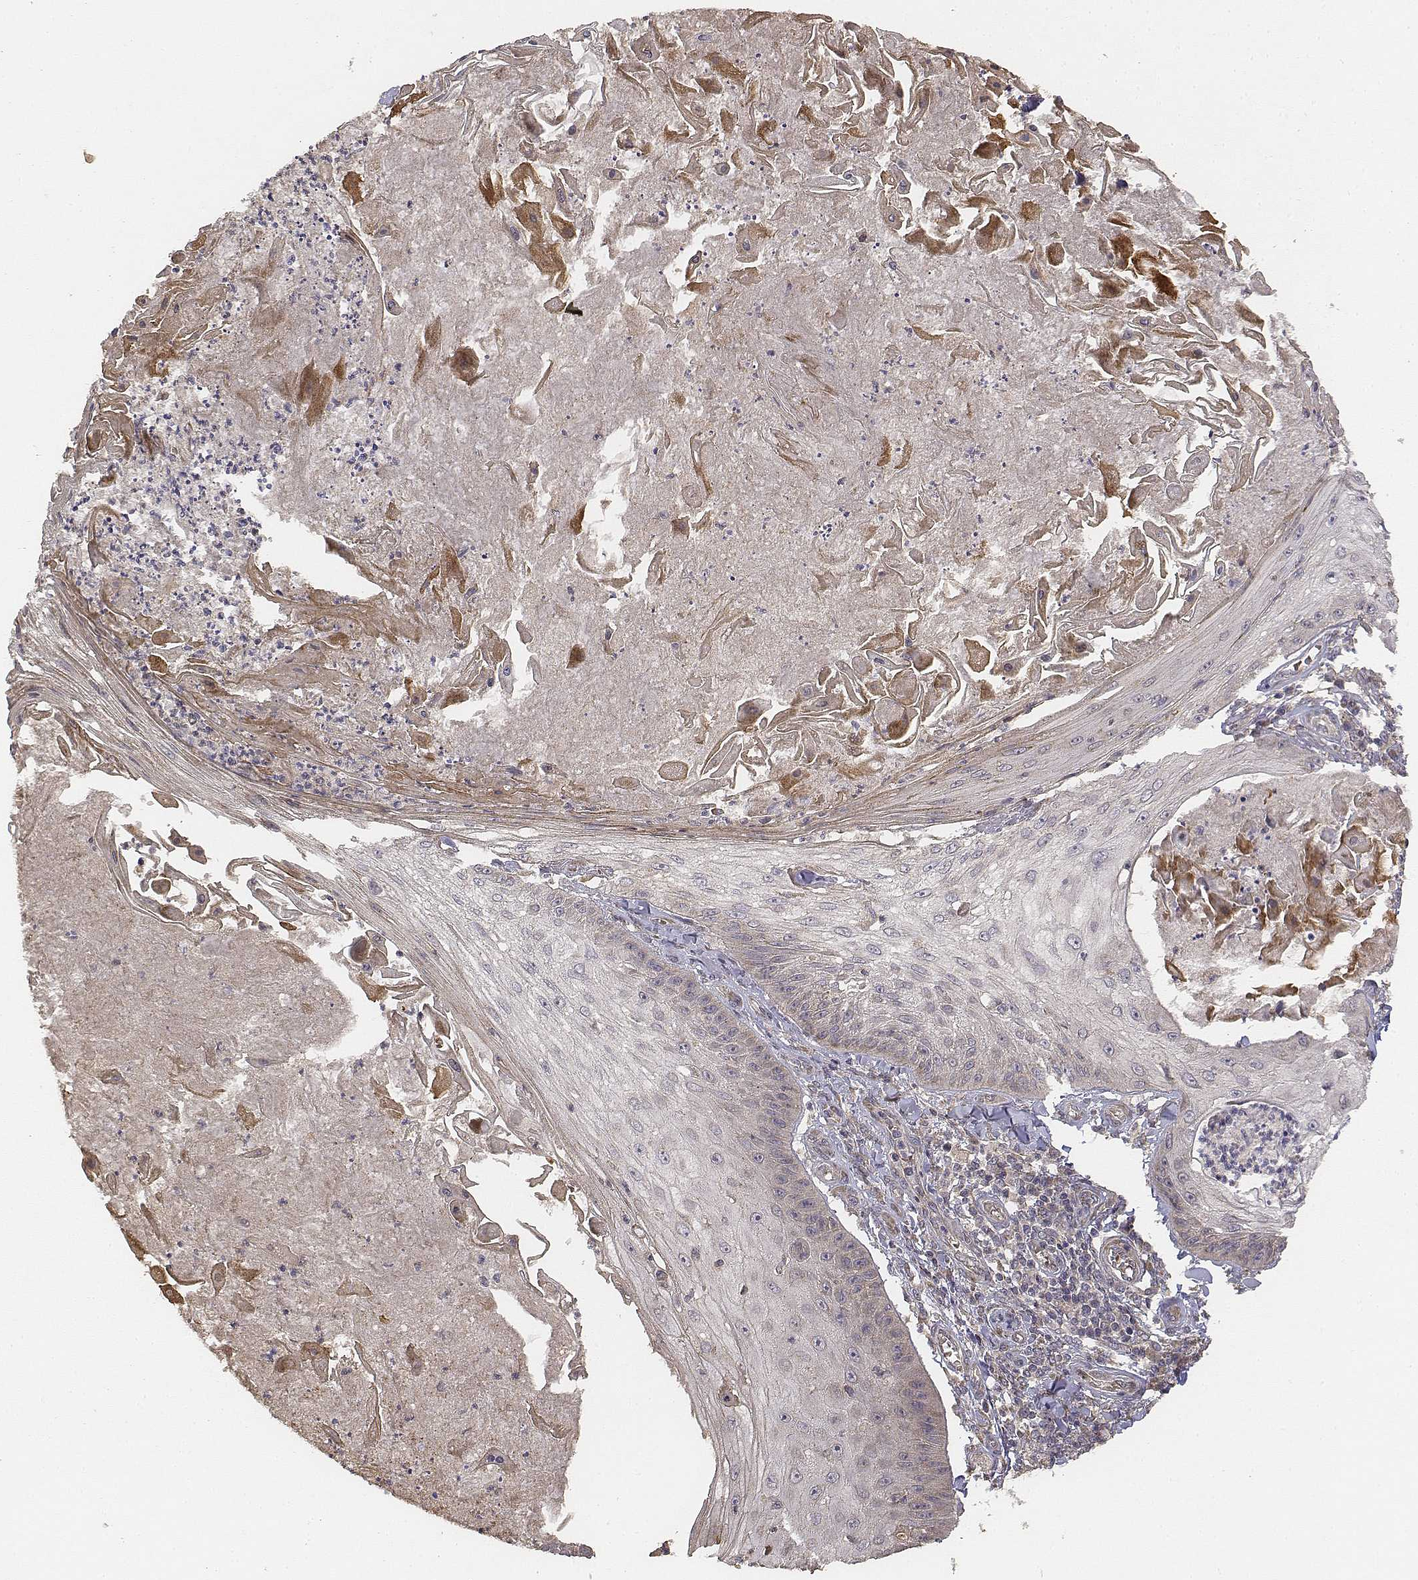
{"staining": {"intensity": "weak", "quantity": "<25%", "location": "cytoplasmic/membranous"}, "tissue": "skin cancer", "cell_type": "Tumor cells", "image_type": "cancer", "snomed": [{"axis": "morphology", "description": "Squamous cell carcinoma, NOS"}, {"axis": "topography", "description": "Skin"}], "caption": "Tumor cells show no significant protein expression in skin squamous cell carcinoma.", "gene": "FBXO21", "patient": {"sex": "male", "age": 70}}